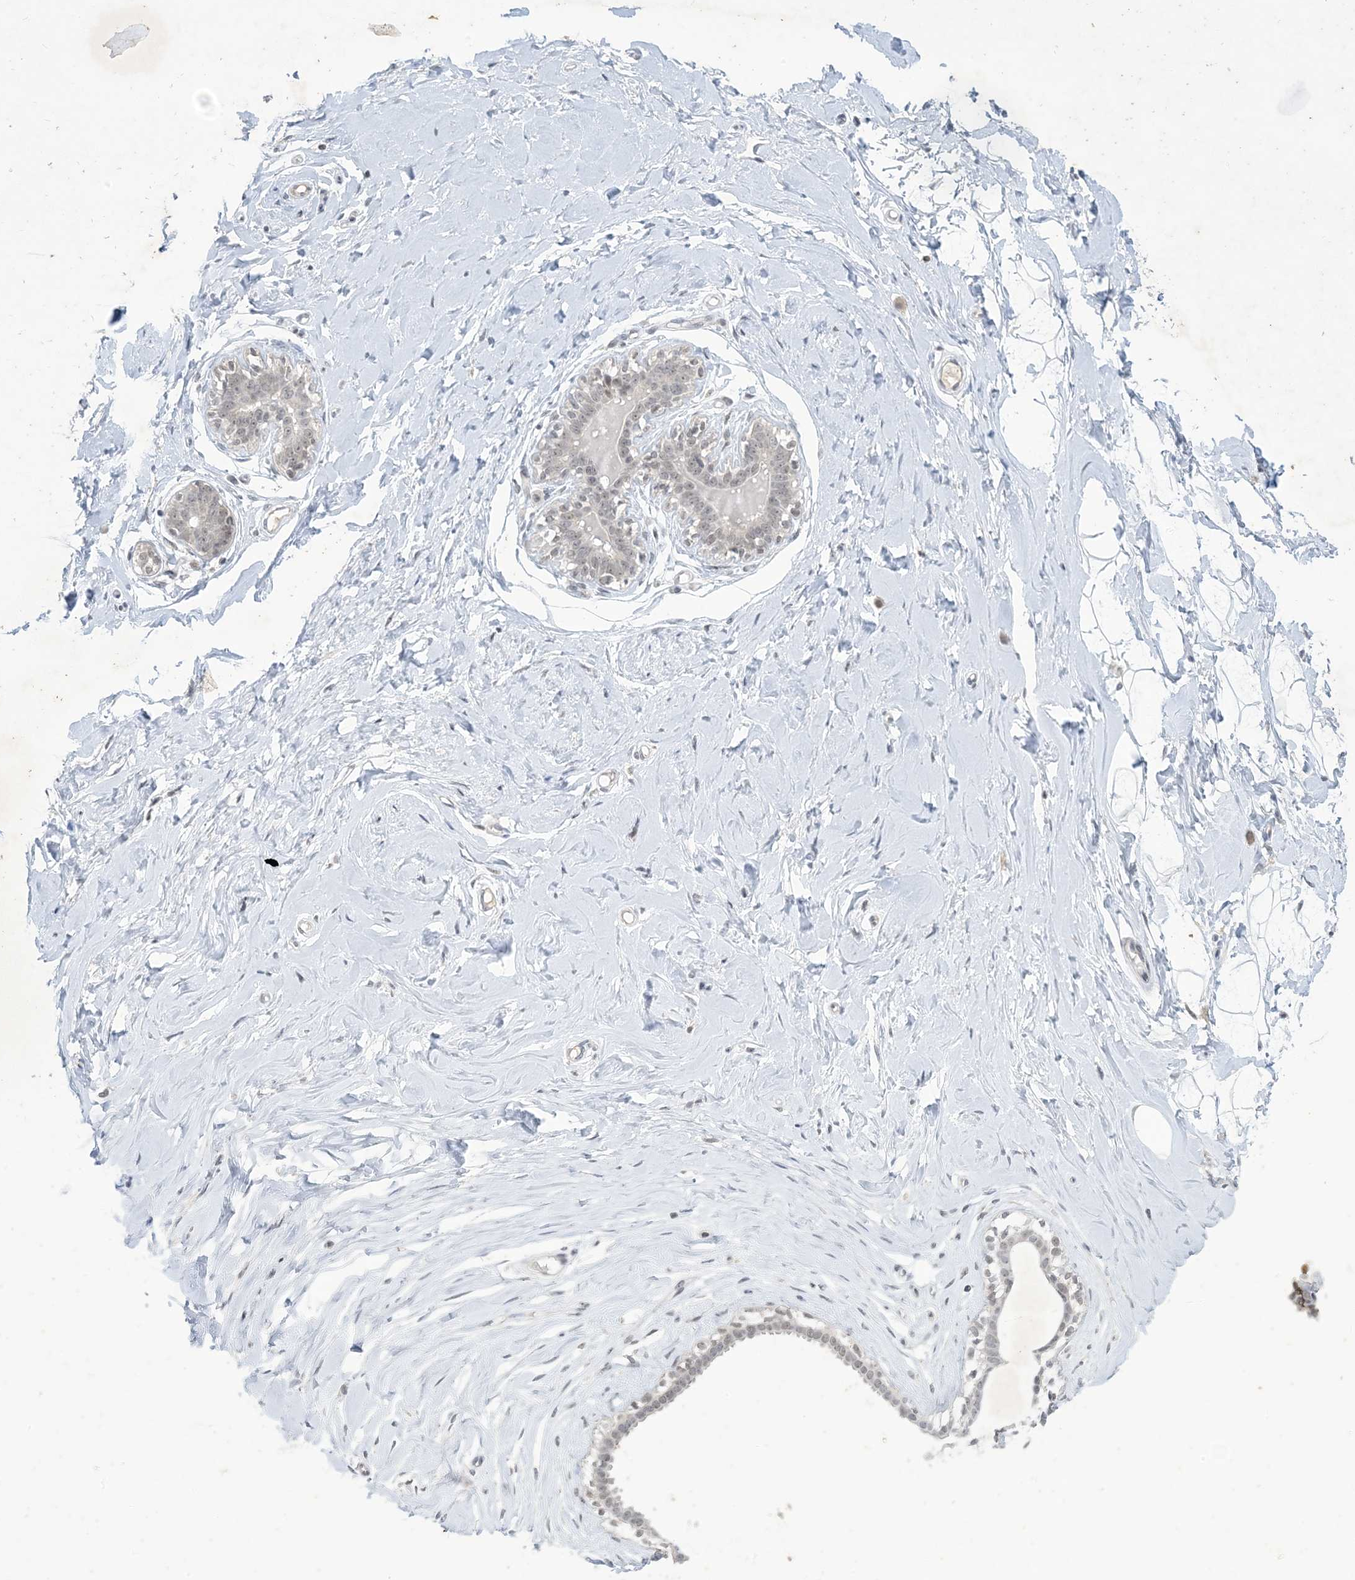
{"staining": {"intensity": "negative", "quantity": "none", "location": "none"}, "tissue": "breast", "cell_type": "Adipocytes", "image_type": "normal", "snomed": [{"axis": "morphology", "description": "Normal tissue, NOS"}, {"axis": "morphology", "description": "Adenoma, NOS"}, {"axis": "topography", "description": "Breast"}], "caption": "DAB (3,3'-diaminobenzidine) immunohistochemical staining of unremarkable human breast reveals no significant staining in adipocytes.", "gene": "ZNF674", "patient": {"sex": "female", "age": 23}}